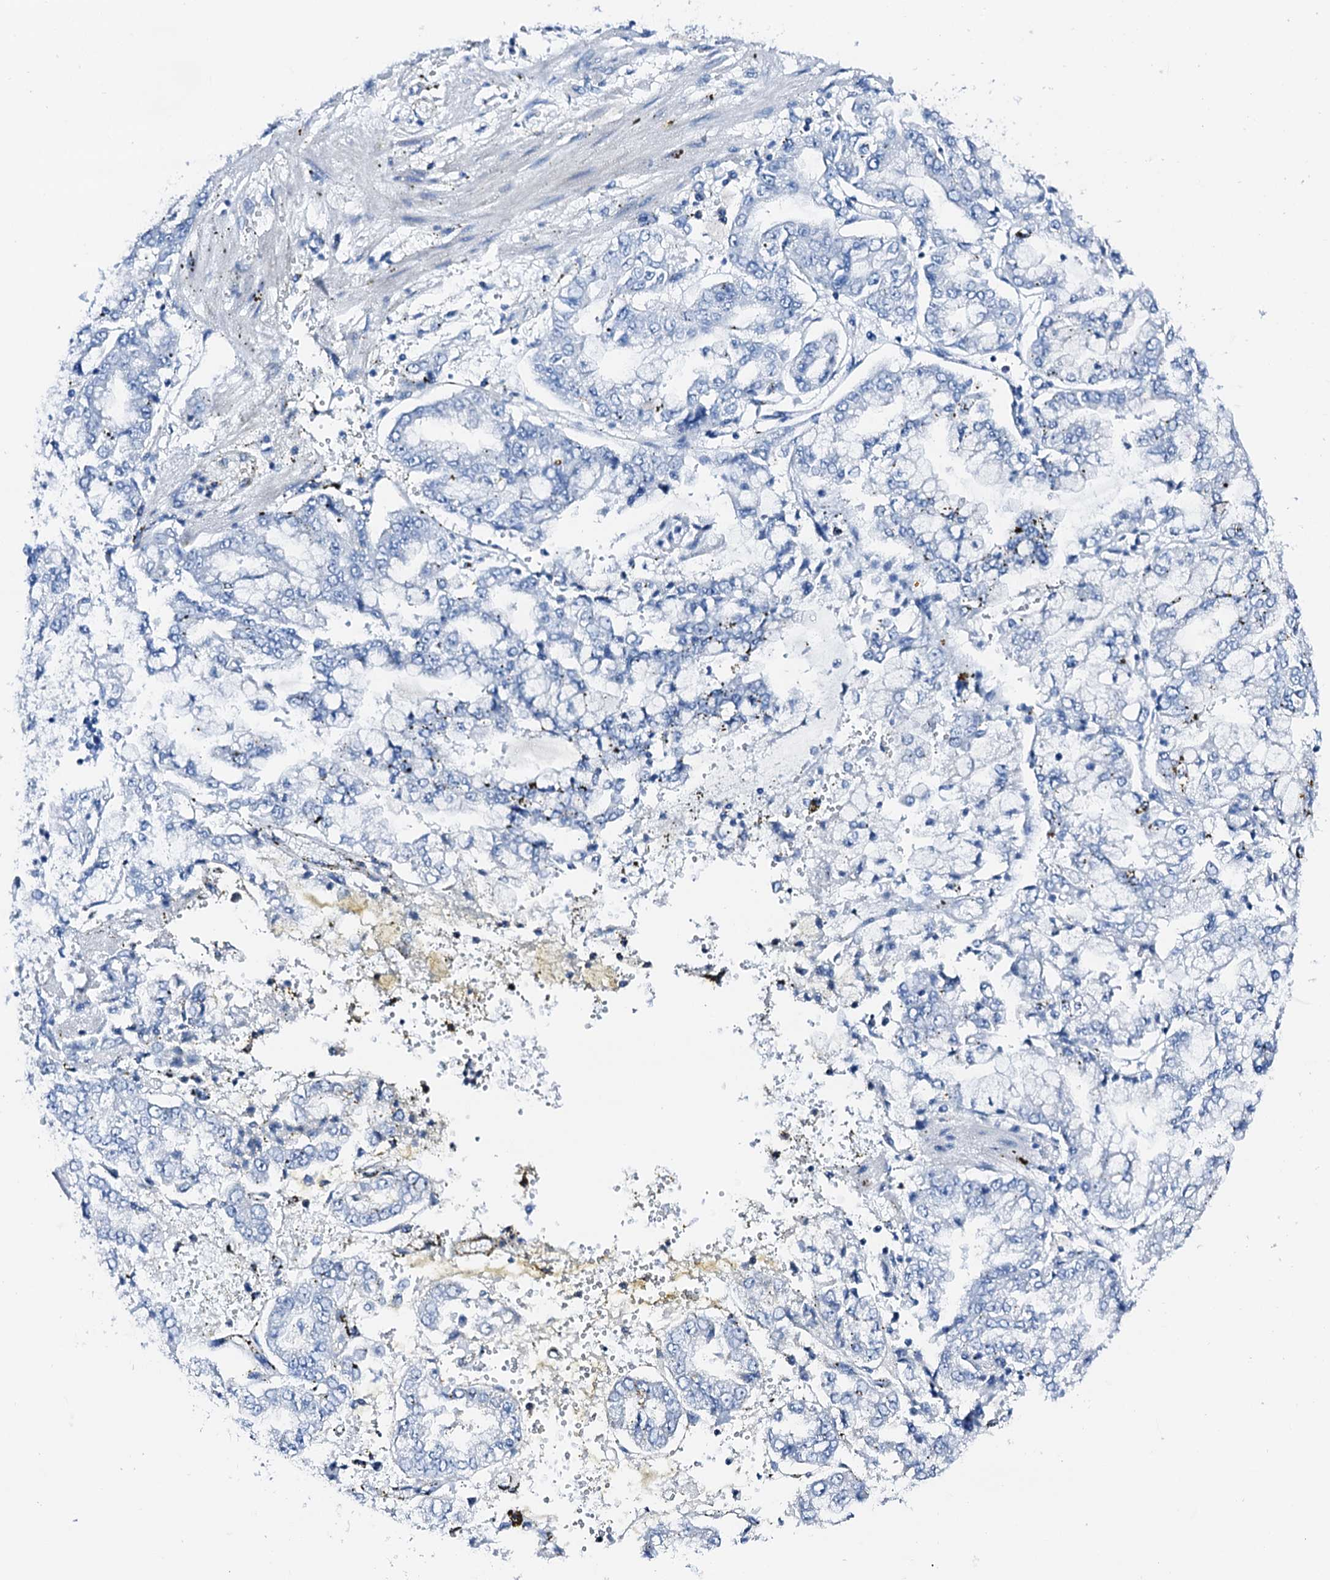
{"staining": {"intensity": "negative", "quantity": "none", "location": "none"}, "tissue": "stomach cancer", "cell_type": "Tumor cells", "image_type": "cancer", "snomed": [{"axis": "morphology", "description": "Adenocarcinoma, NOS"}, {"axis": "topography", "description": "Stomach"}], "caption": "A histopathology image of stomach cancer (adenocarcinoma) stained for a protein displays no brown staining in tumor cells.", "gene": "PTH", "patient": {"sex": "male", "age": 76}}